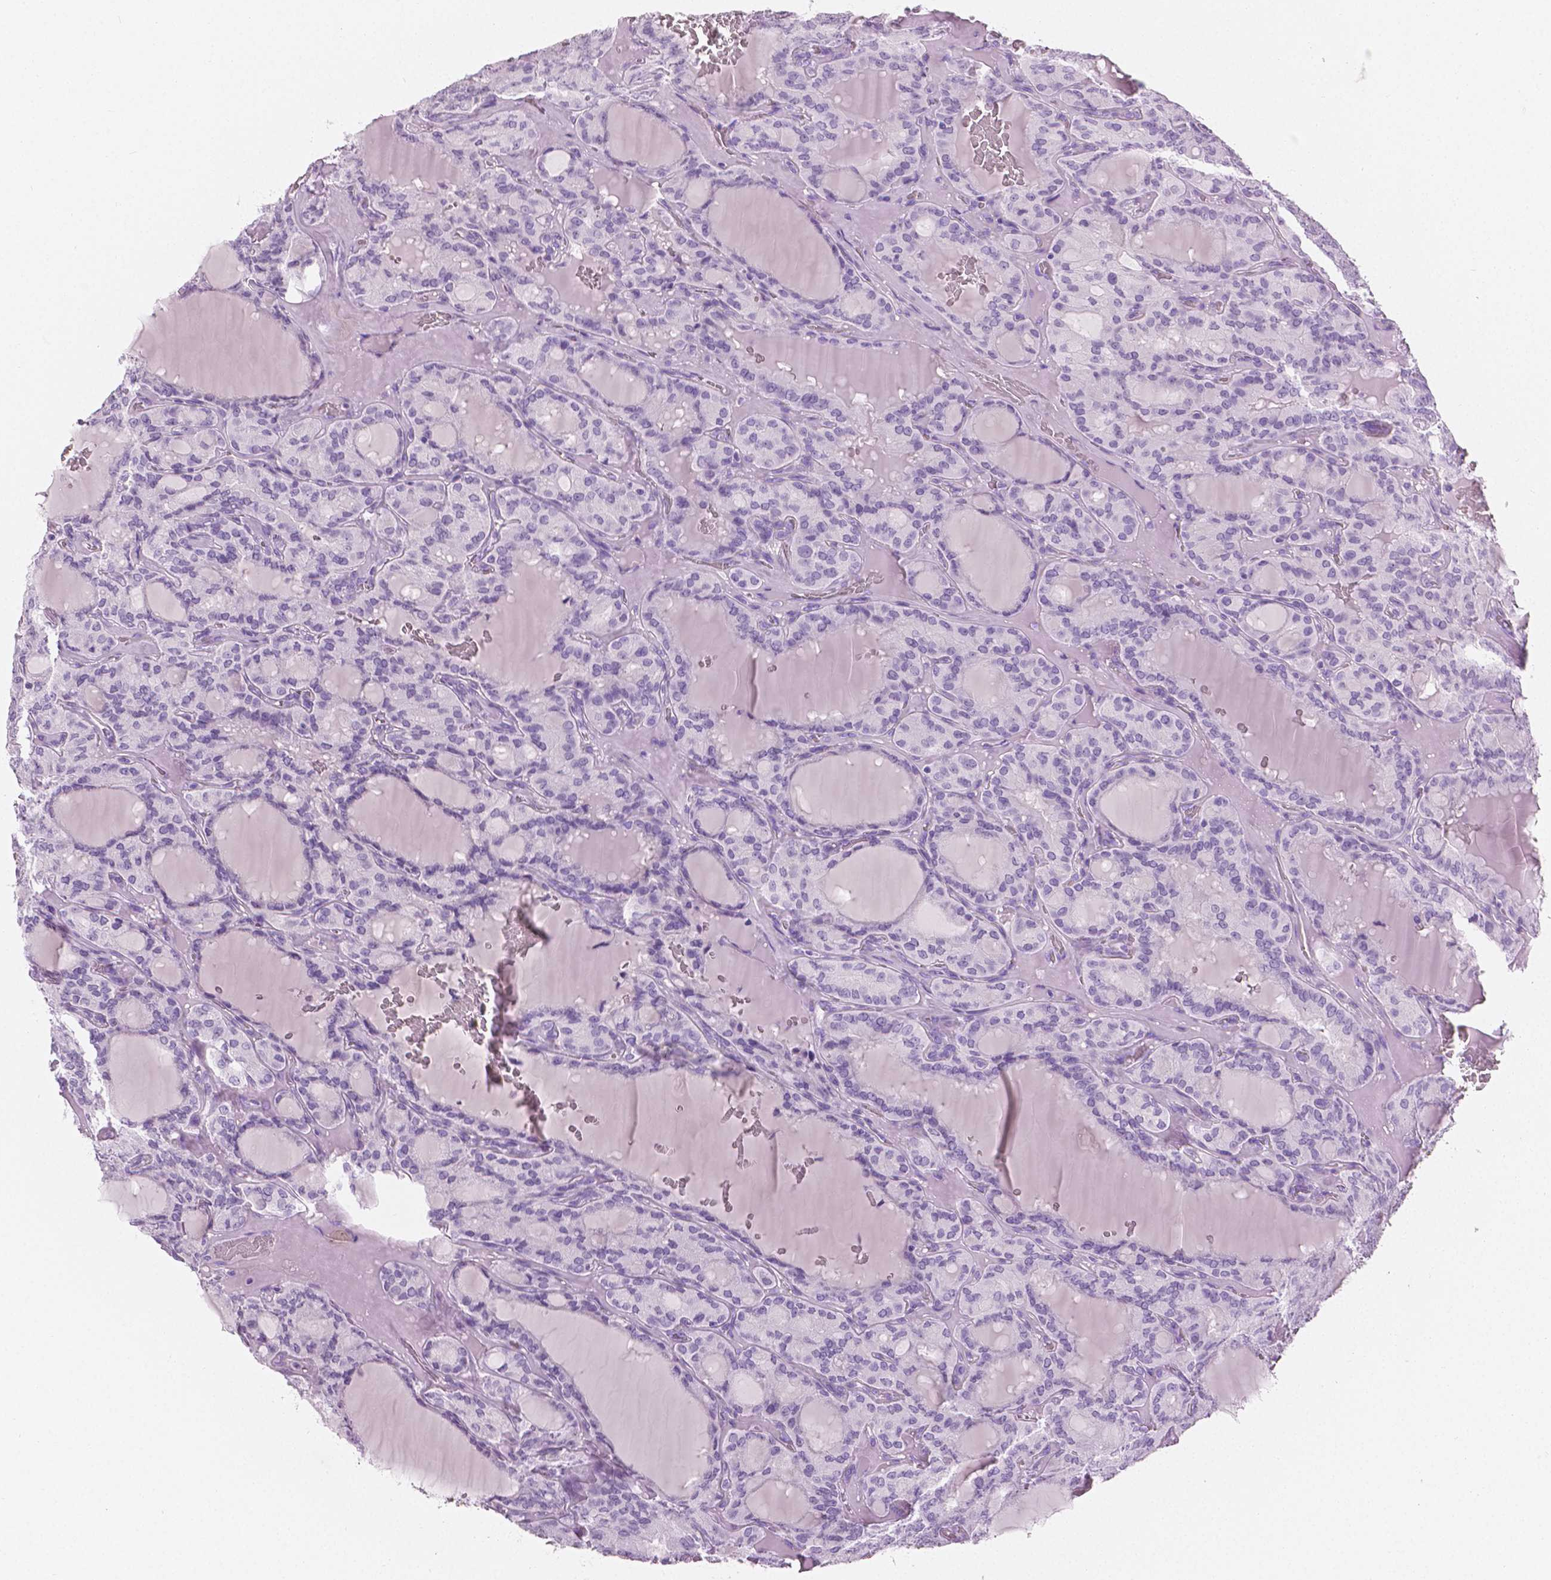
{"staining": {"intensity": "negative", "quantity": "none", "location": "none"}, "tissue": "thyroid cancer", "cell_type": "Tumor cells", "image_type": "cancer", "snomed": [{"axis": "morphology", "description": "Papillary adenocarcinoma, NOS"}, {"axis": "topography", "description": "Thyroid gland"}], "caption": "Tumor cells show no significant protein positivity in thyroid cancer.", "gene": "PLIN4", "patient": {"sex": "male", "age": 87}}